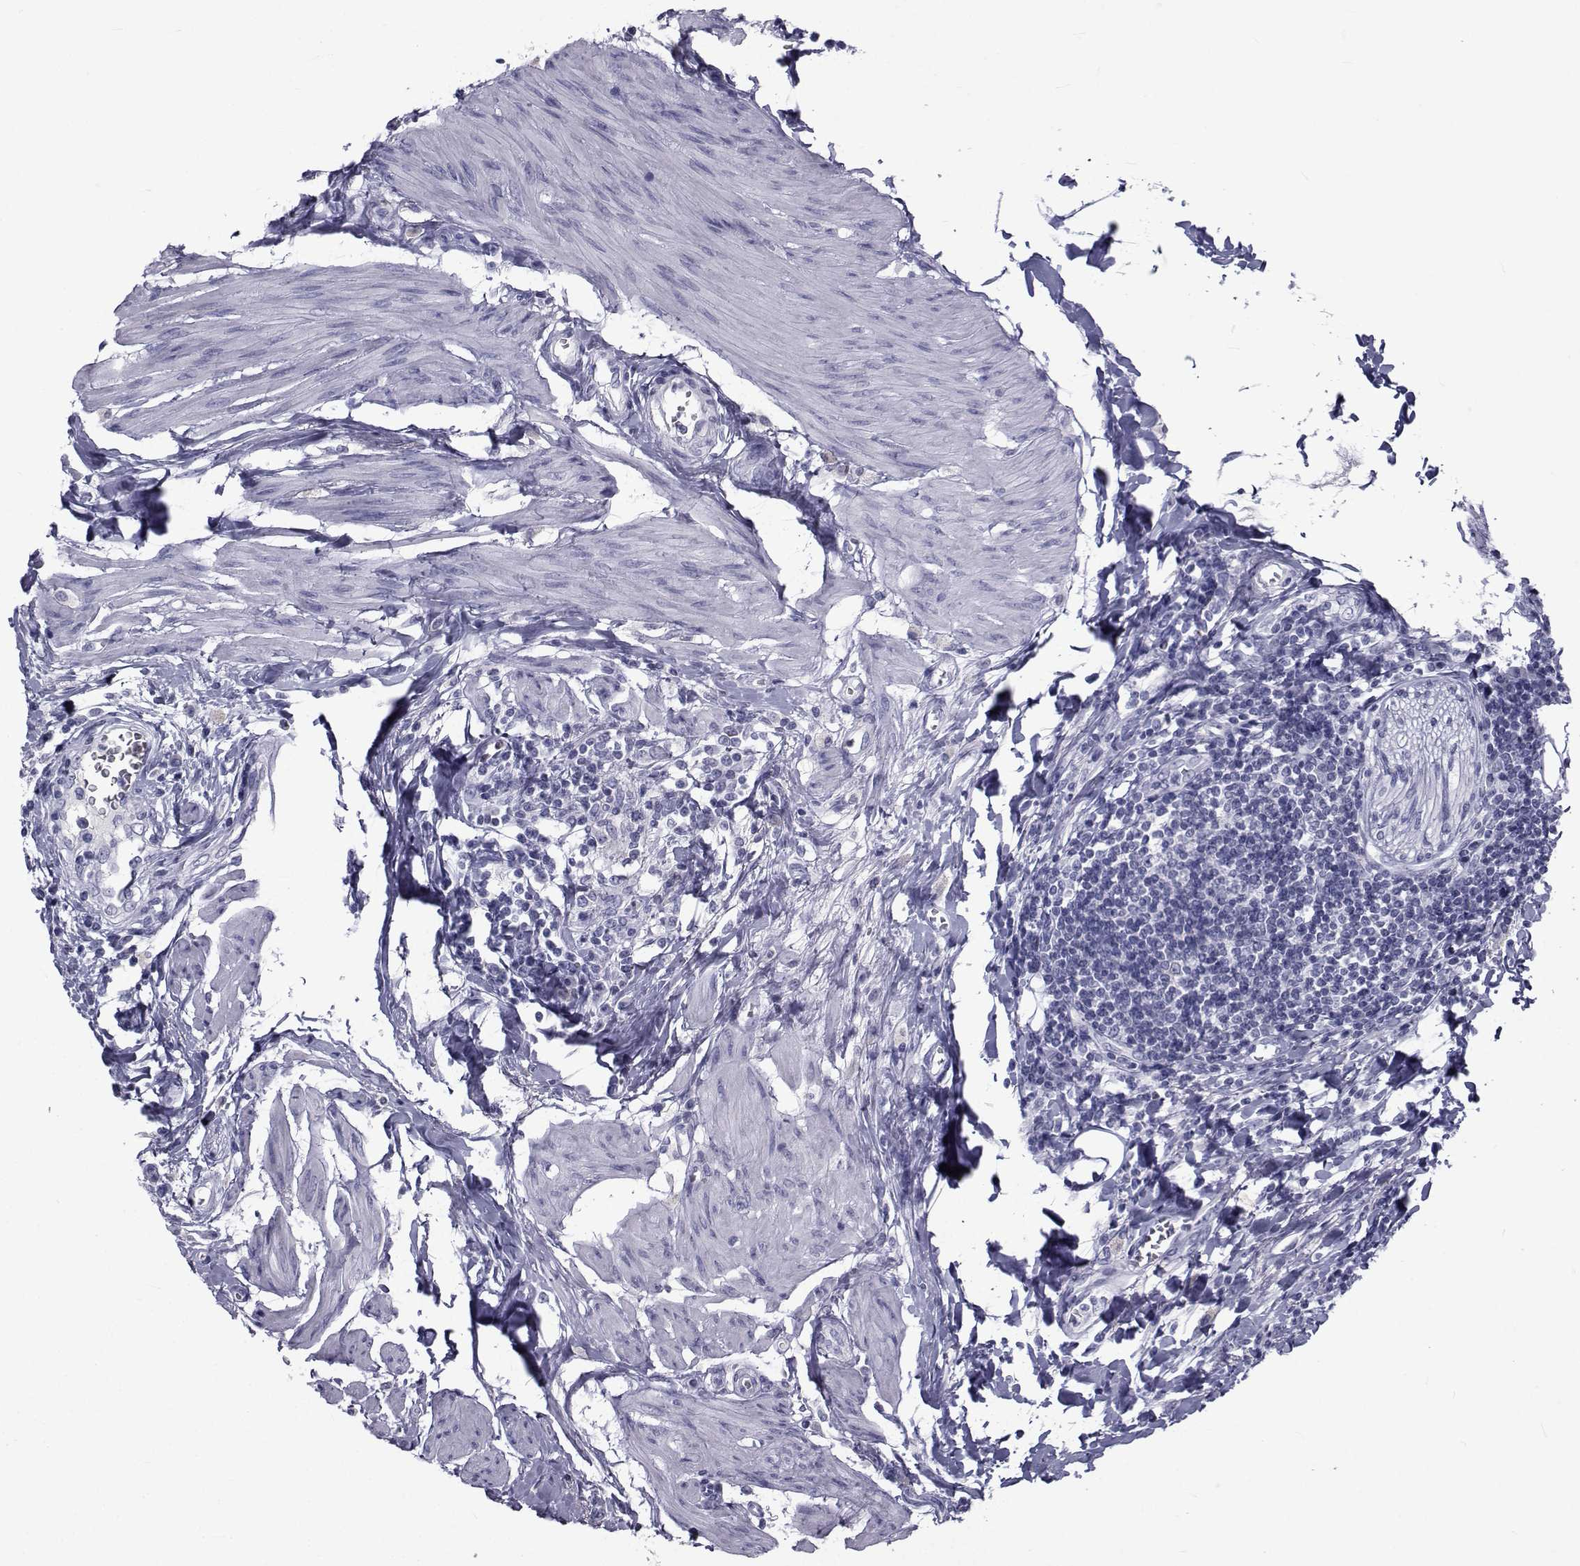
{"staining": {"intensity": "negative", "quantity": "none", "location": "none"}, "tissue": "urothelial cancer", "cell_type": "Tumor cells", "image_type": "cancer", "snomed": [{"axis": "morphology", "description": "Urothelial carcinoma, High grade"}, {"axis": "topography", "description": "Urinary bladder"}], "caption": "Tumor cells are negative for brown protein staining in high-grade urothelial carcinoma.", "gene": "FDXR", "patient": {"sex": "female", "age": 58}}